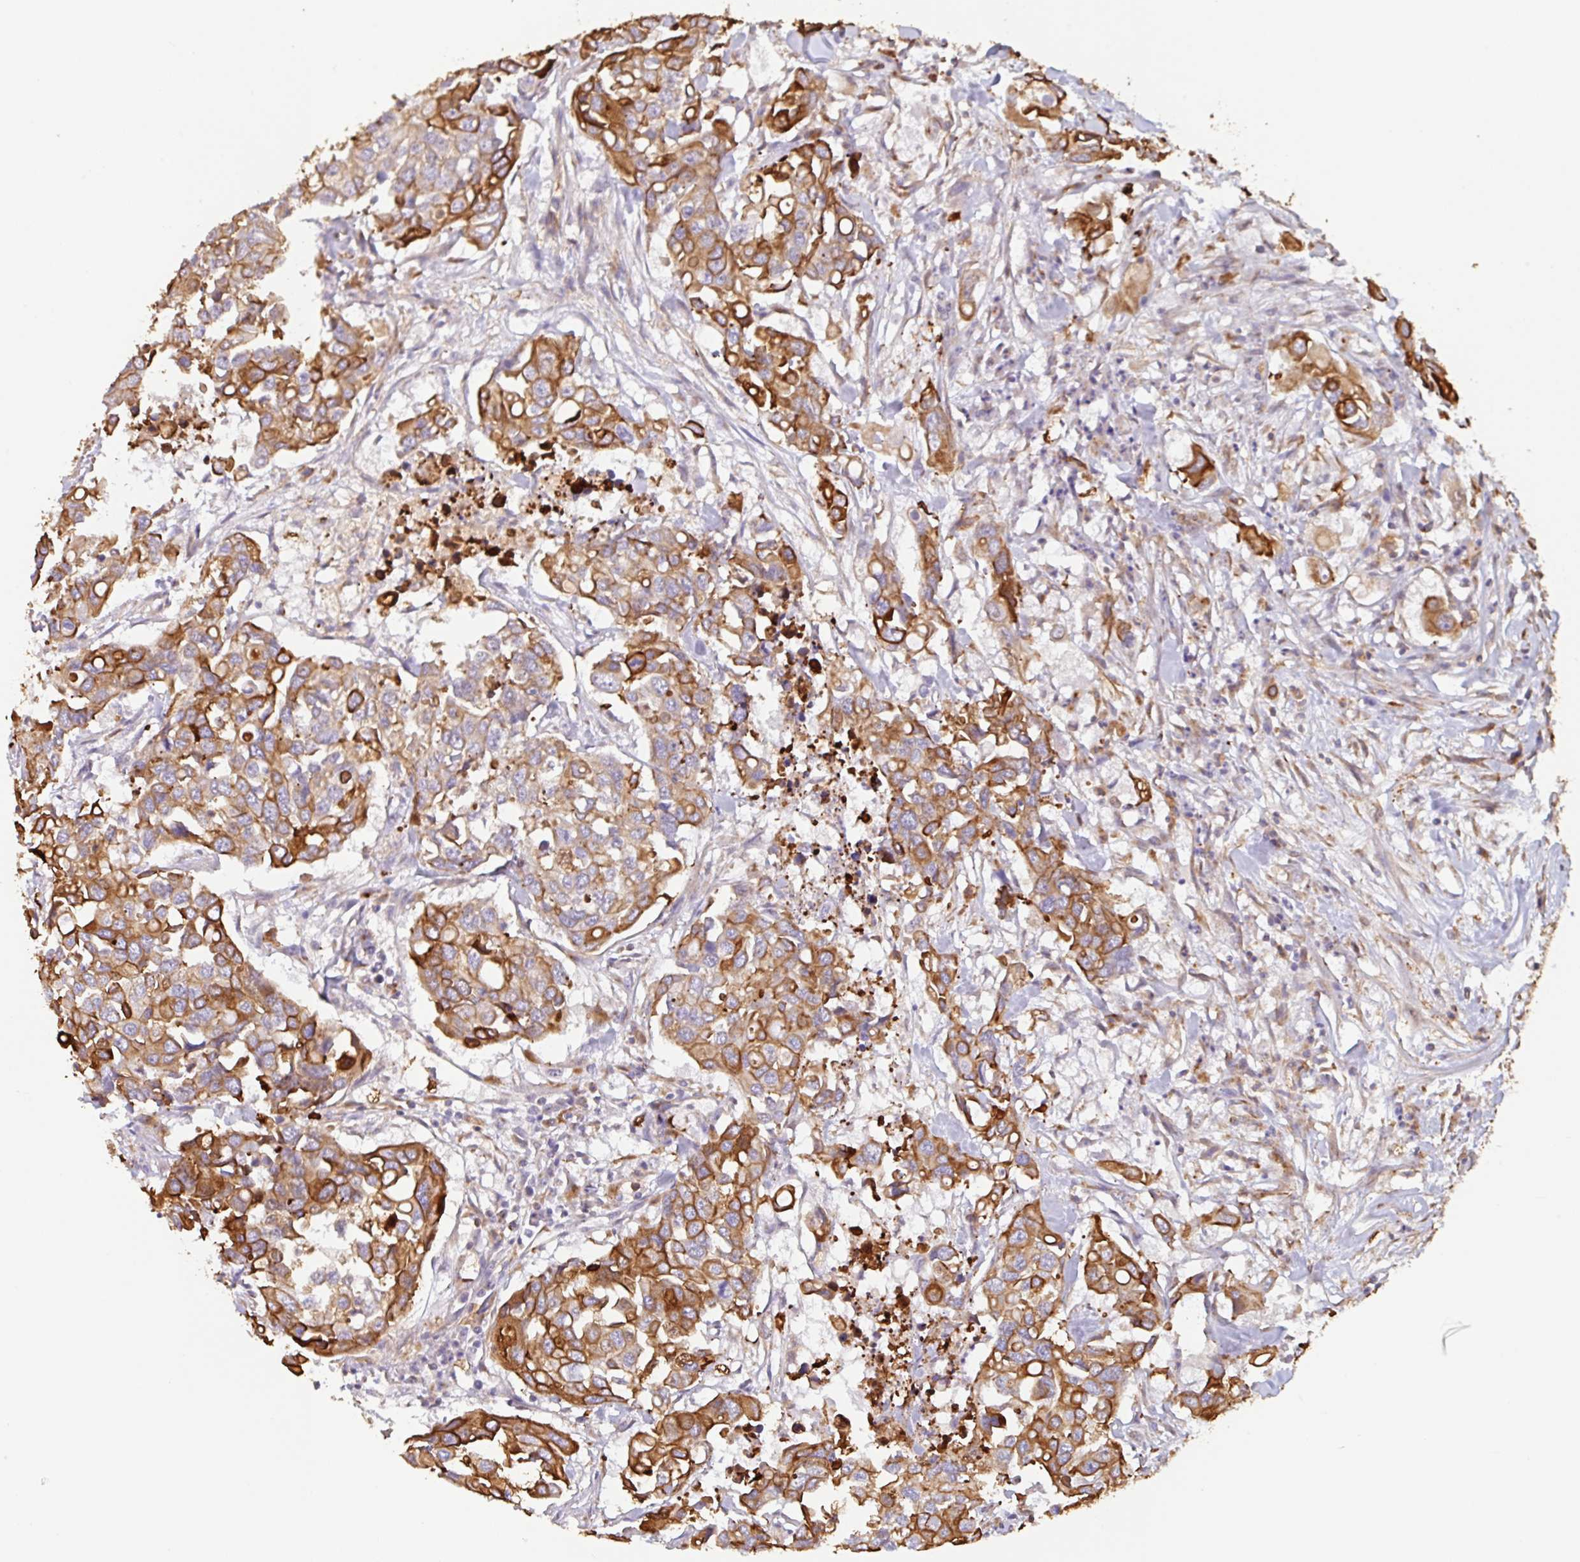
{"staining": {"intensity": "moderate", "quantity": ">75%", "location": "cytoplasmic/membranous"}, "tissue": "colorectal cancer", "cell_type": "Tumor cells", "image_type": "cancer", "snomed": [{"axis": "morphology", "description": "Adenocarcinoma, NOS"}, {"axis": "topography", "description": "Colon"}], "caption": "Immunohistochemistry micrograph of colorectal cancer (adenocarcinoma) stained for a protein (brown), which displays medium levels of moderate cytoplasmic/membranous expression in about >75% of tumor cells.", "gene": "ZNF790", "patient": {"sex": "male", "age": 77}}